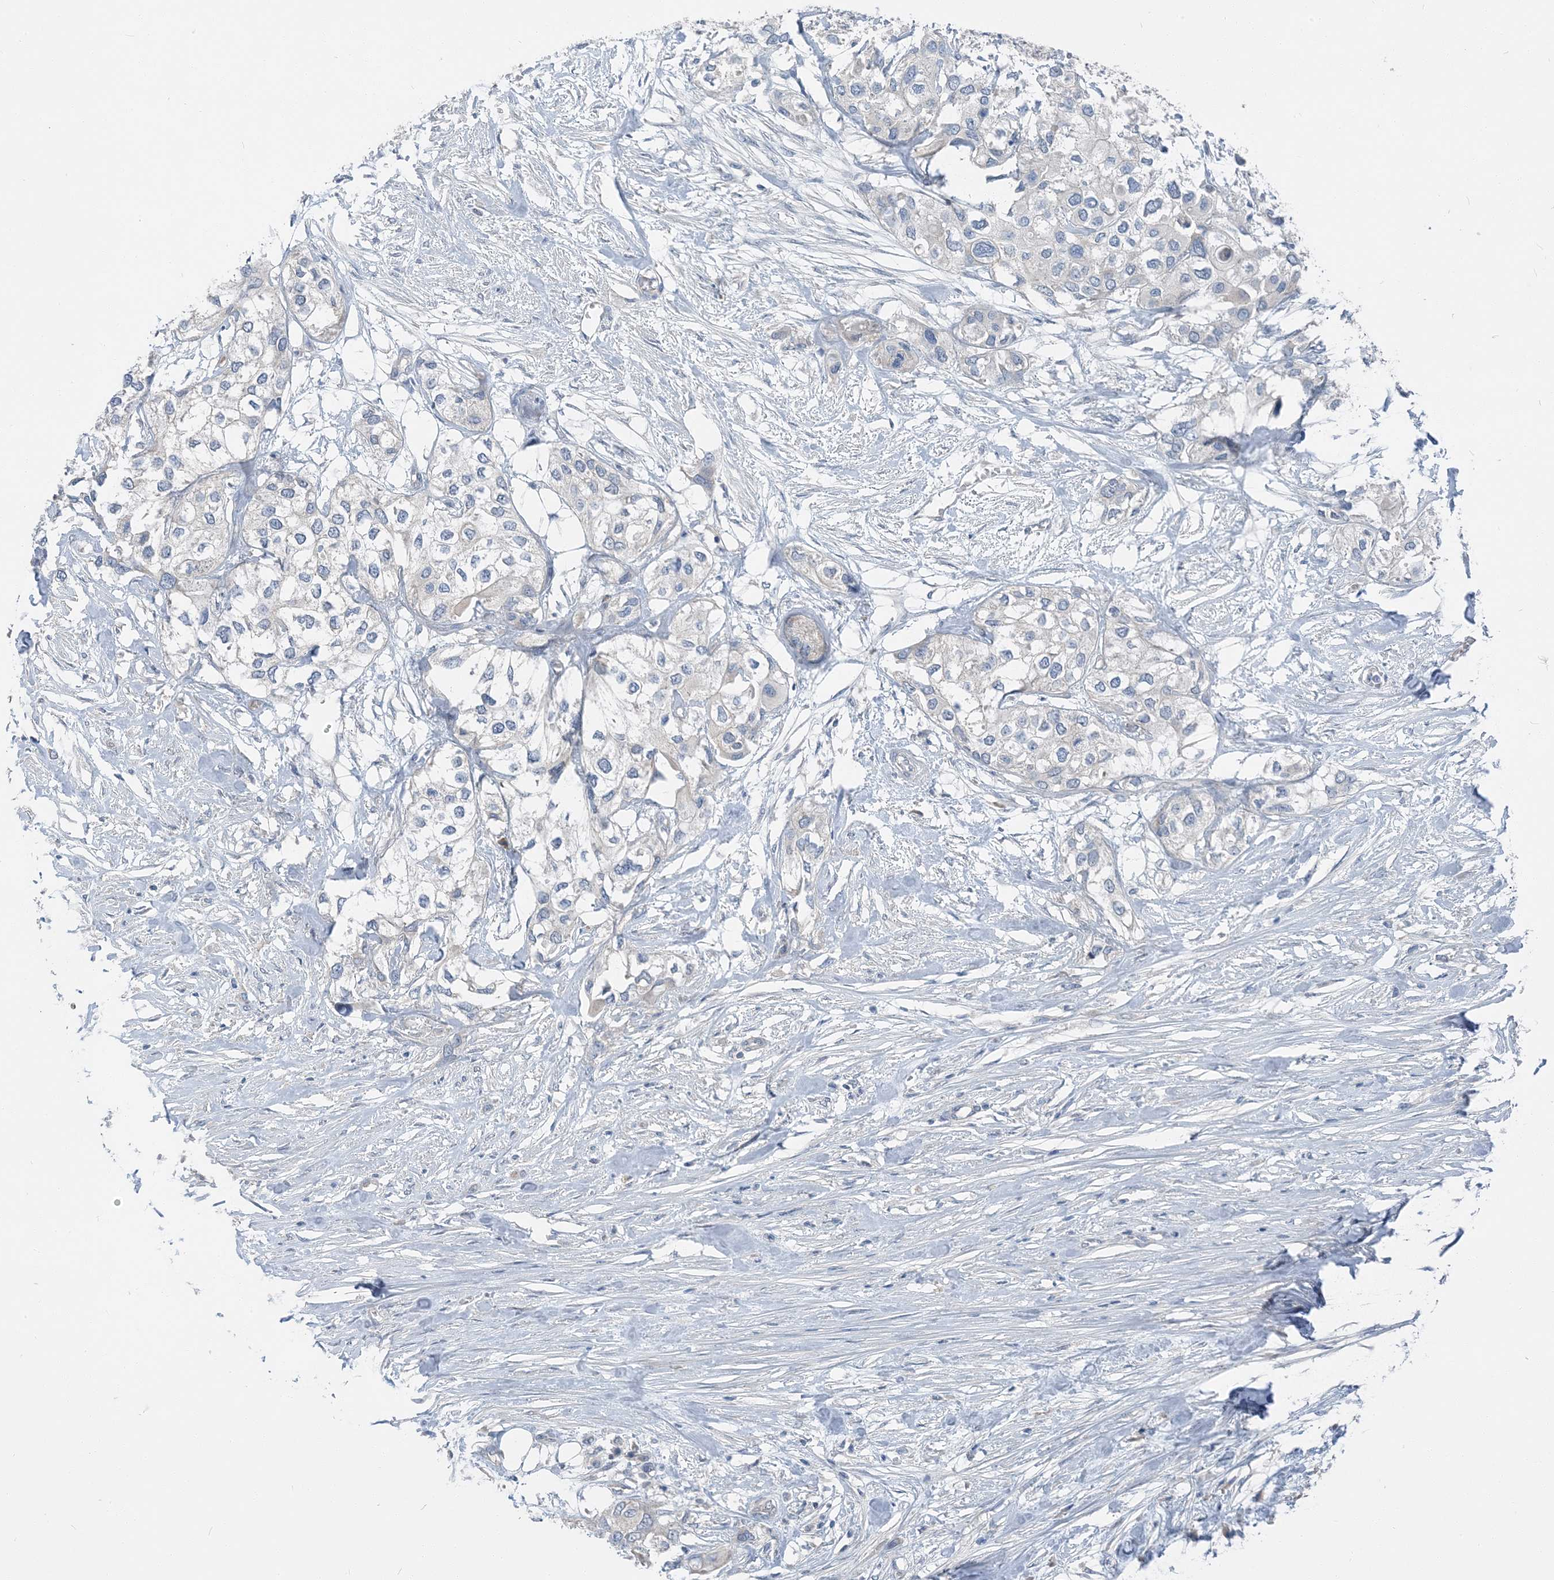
{"staining": {"intensity": "negative", "quantity": "none", "location": "none"}, "tissue": "urothelial cancer", "cell_type": "Tumor cells", "image_type": "cancer", "snomed": [{"axis": "morphology", "description": "Urothelial carcinoma, High grade"}, {"axis": "topography", "description": "Urinary bladder"}], "caption": "DAB (3,3'-diaminobenzidine) immunohistochemical staining of urothelial cancer displays no significant staining in tumor cells.", "gene": "NCOA7", "patient": {"sex": "male", "age": 64}}